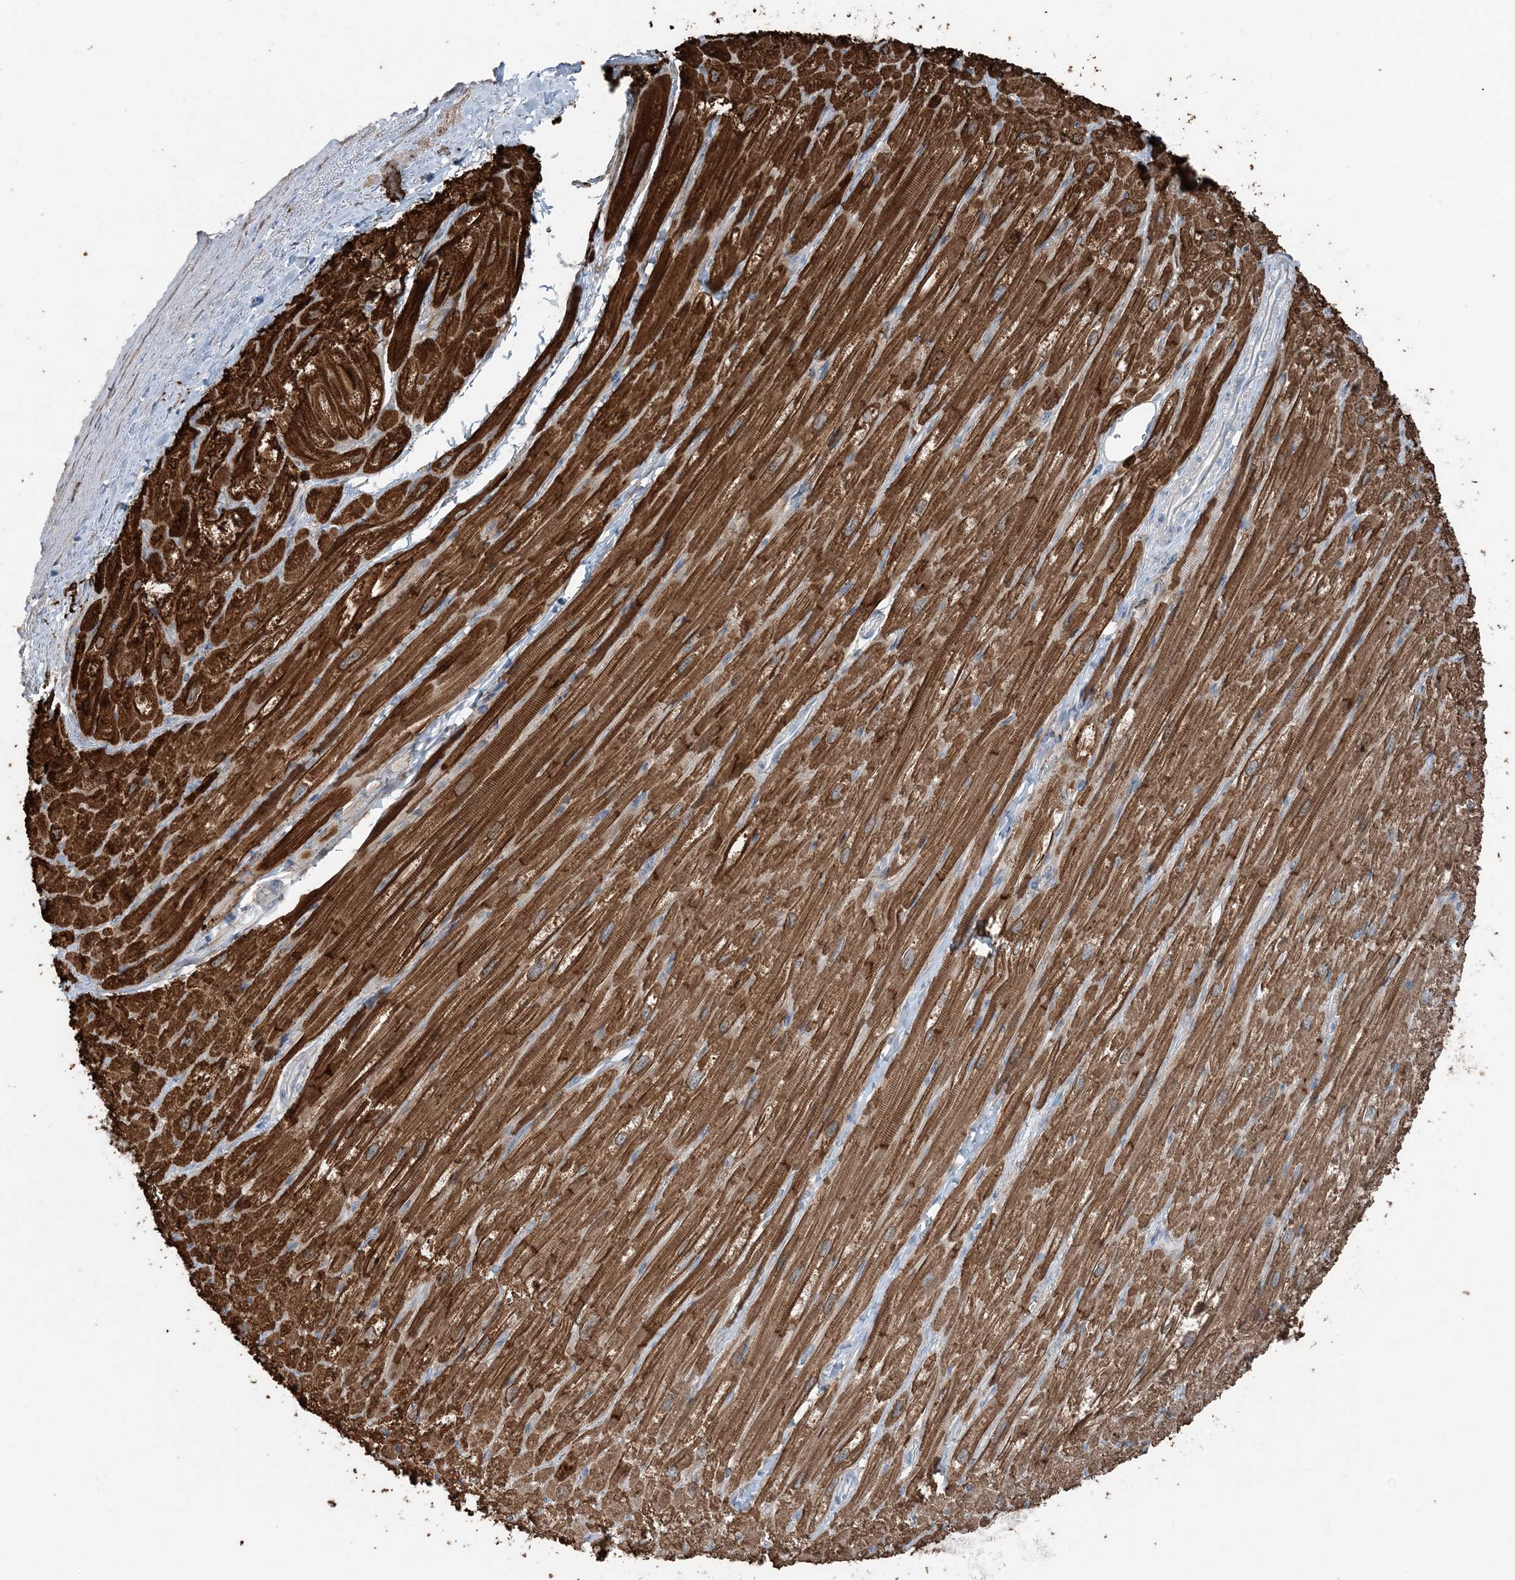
{"staining": {"intensity": "strong", "quantity": ">75%", "location": "cytoplasmic/membranous"}, "tissue": "heart muscle", "cell_type": "Cardiomyocytes", "image_type": "normal", "snomed": [{"axis": "morphology", "description": "Normal tissue, NOS"}, {"axis": "topography", "description": "Heart"}], "caption": "Cardiomyocytes demonstrate strong cytoplasmic/membranous expression in about >75% of cells in benign heart muscle.", "gene": "KY", "patient": {"sex": "male", "age": 50}}